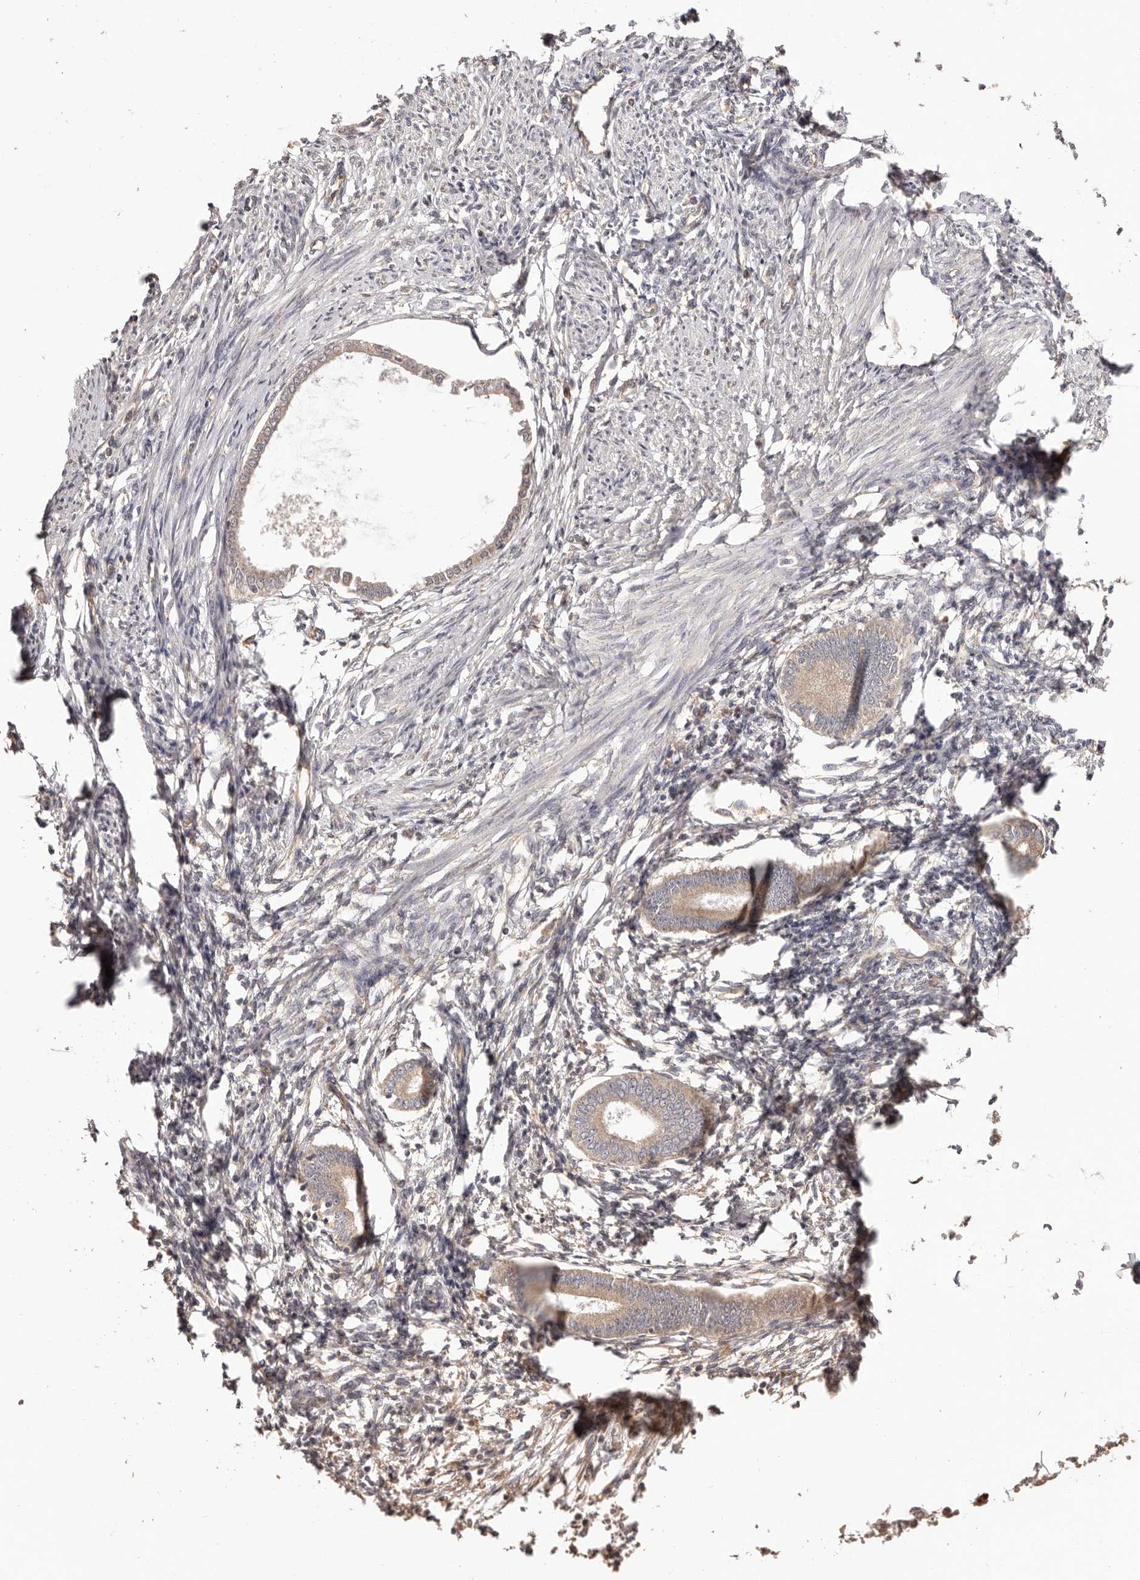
{"staining": {"intensity": "weak", "quantity": "25%-75%", "location": "cytoplasmic/membranous"}, "tissue": "endometrium", "cell_type": "Cells in endometrial stroma", "image_type": "normal", "snomed": [{"axis": "morphology", "description": "Normal tissue, NOS"}, {"axis": "topography", "description": "Endometrium"}], "caption": "IHC histopathology image of benign endometrium: human endometrium stained using IHC shows low levels of weak protein expression localized specifically in the cytoplasmic/membranous of cells in endometrial stroma, appearing as a cytoplasmic/membranous brown color.", "gene": "UBR2", "patient": {"sex": "female", "age": 56}}